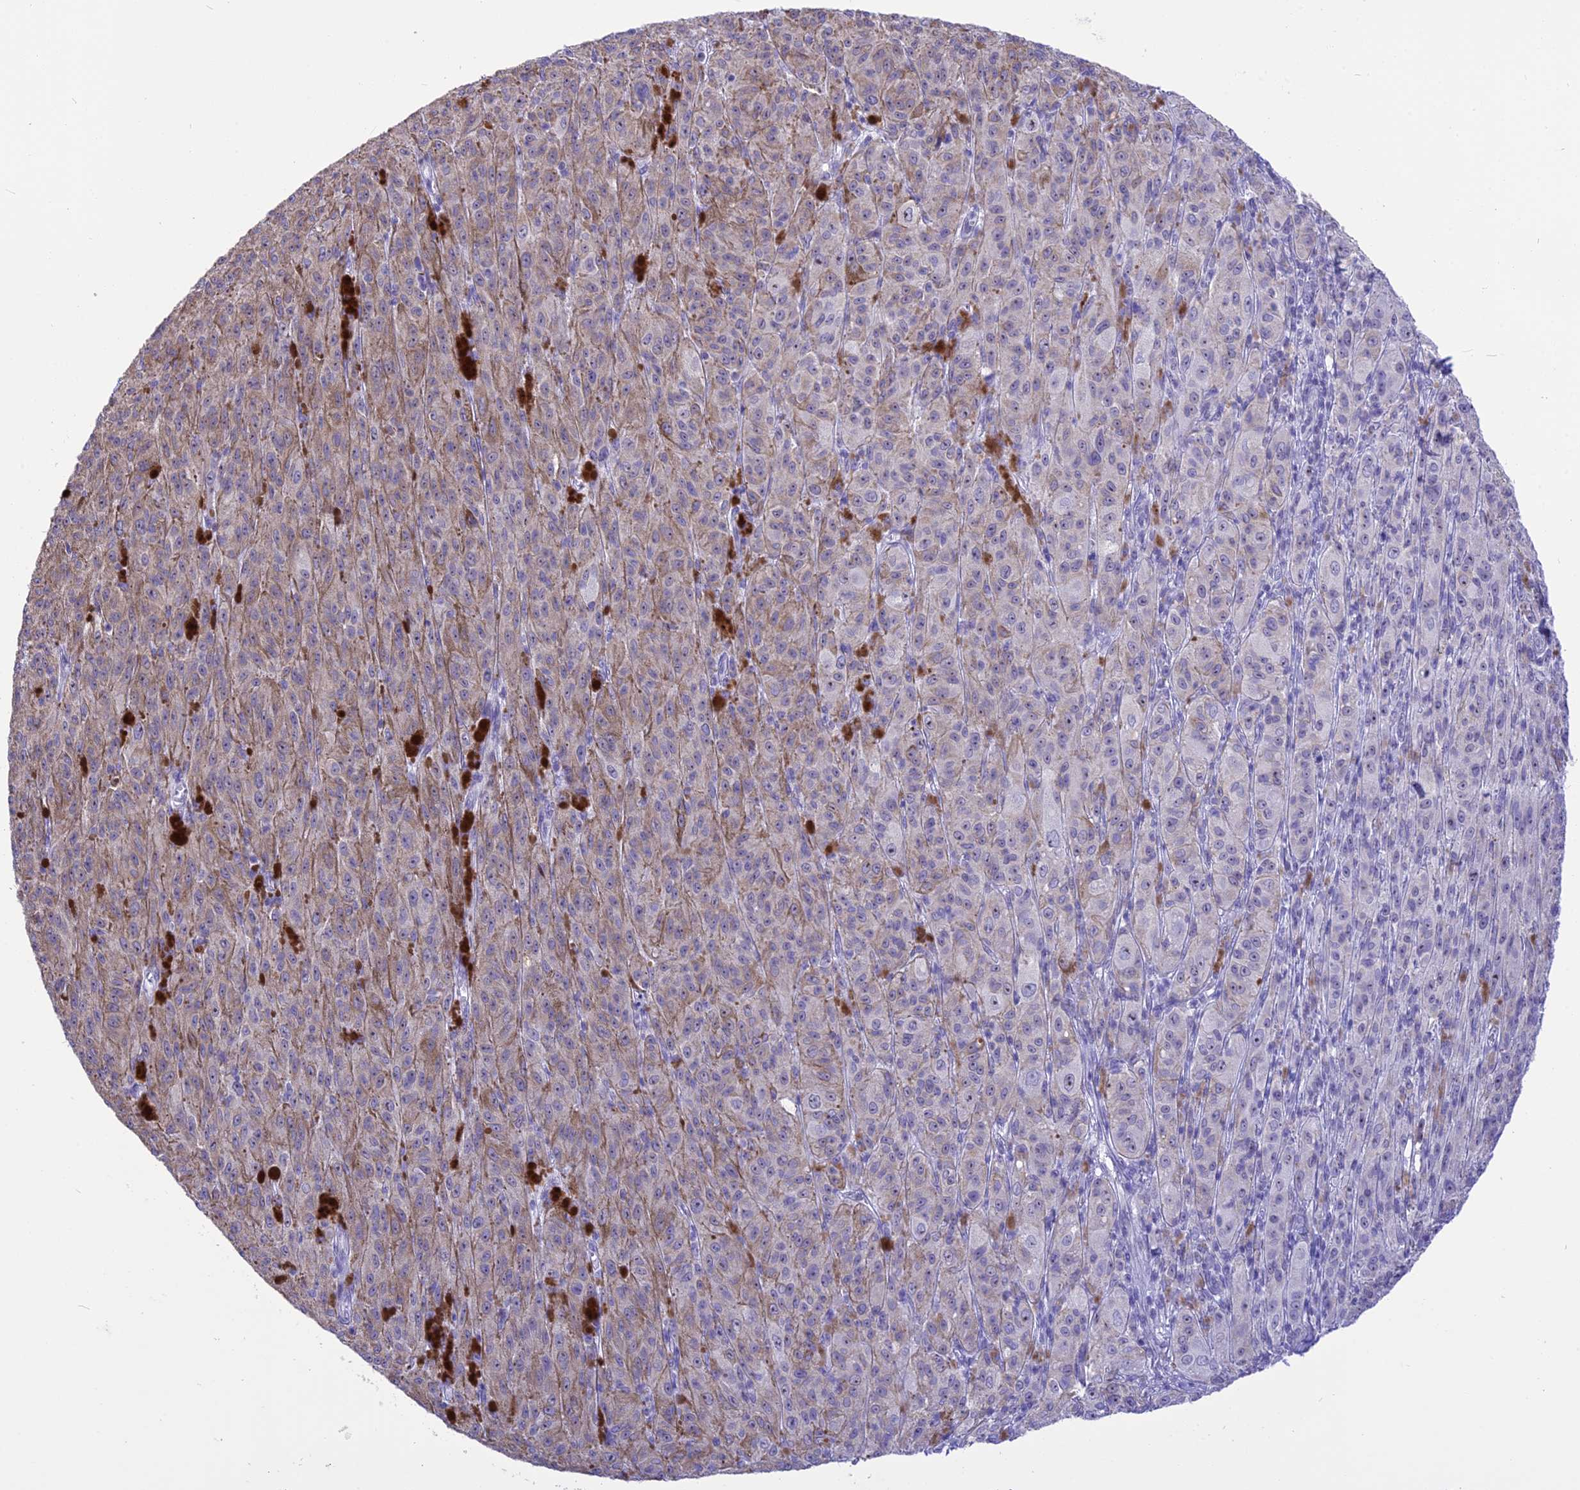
{"staining": {"intensity": "weak", "quantity": "25%-75%", "location": "cytoplasmic/membranous"}, "tissue": "melanoma", "cell_type": "Tumor cells", "image_type": "cancer", "snomed": [{"axis": "morphology", "description": "Malignant melanoma, NOS"}, {"axis": "topography", "description": "Skin"}], "caption": "Human melanoma stained with a brown dye demonstrates weak cytoplasmic/membranous positive staining in approximately 25%-75% of tumor cells.", "gene": "CMSS1", "patient": {"sex": "female", "age": 52}}